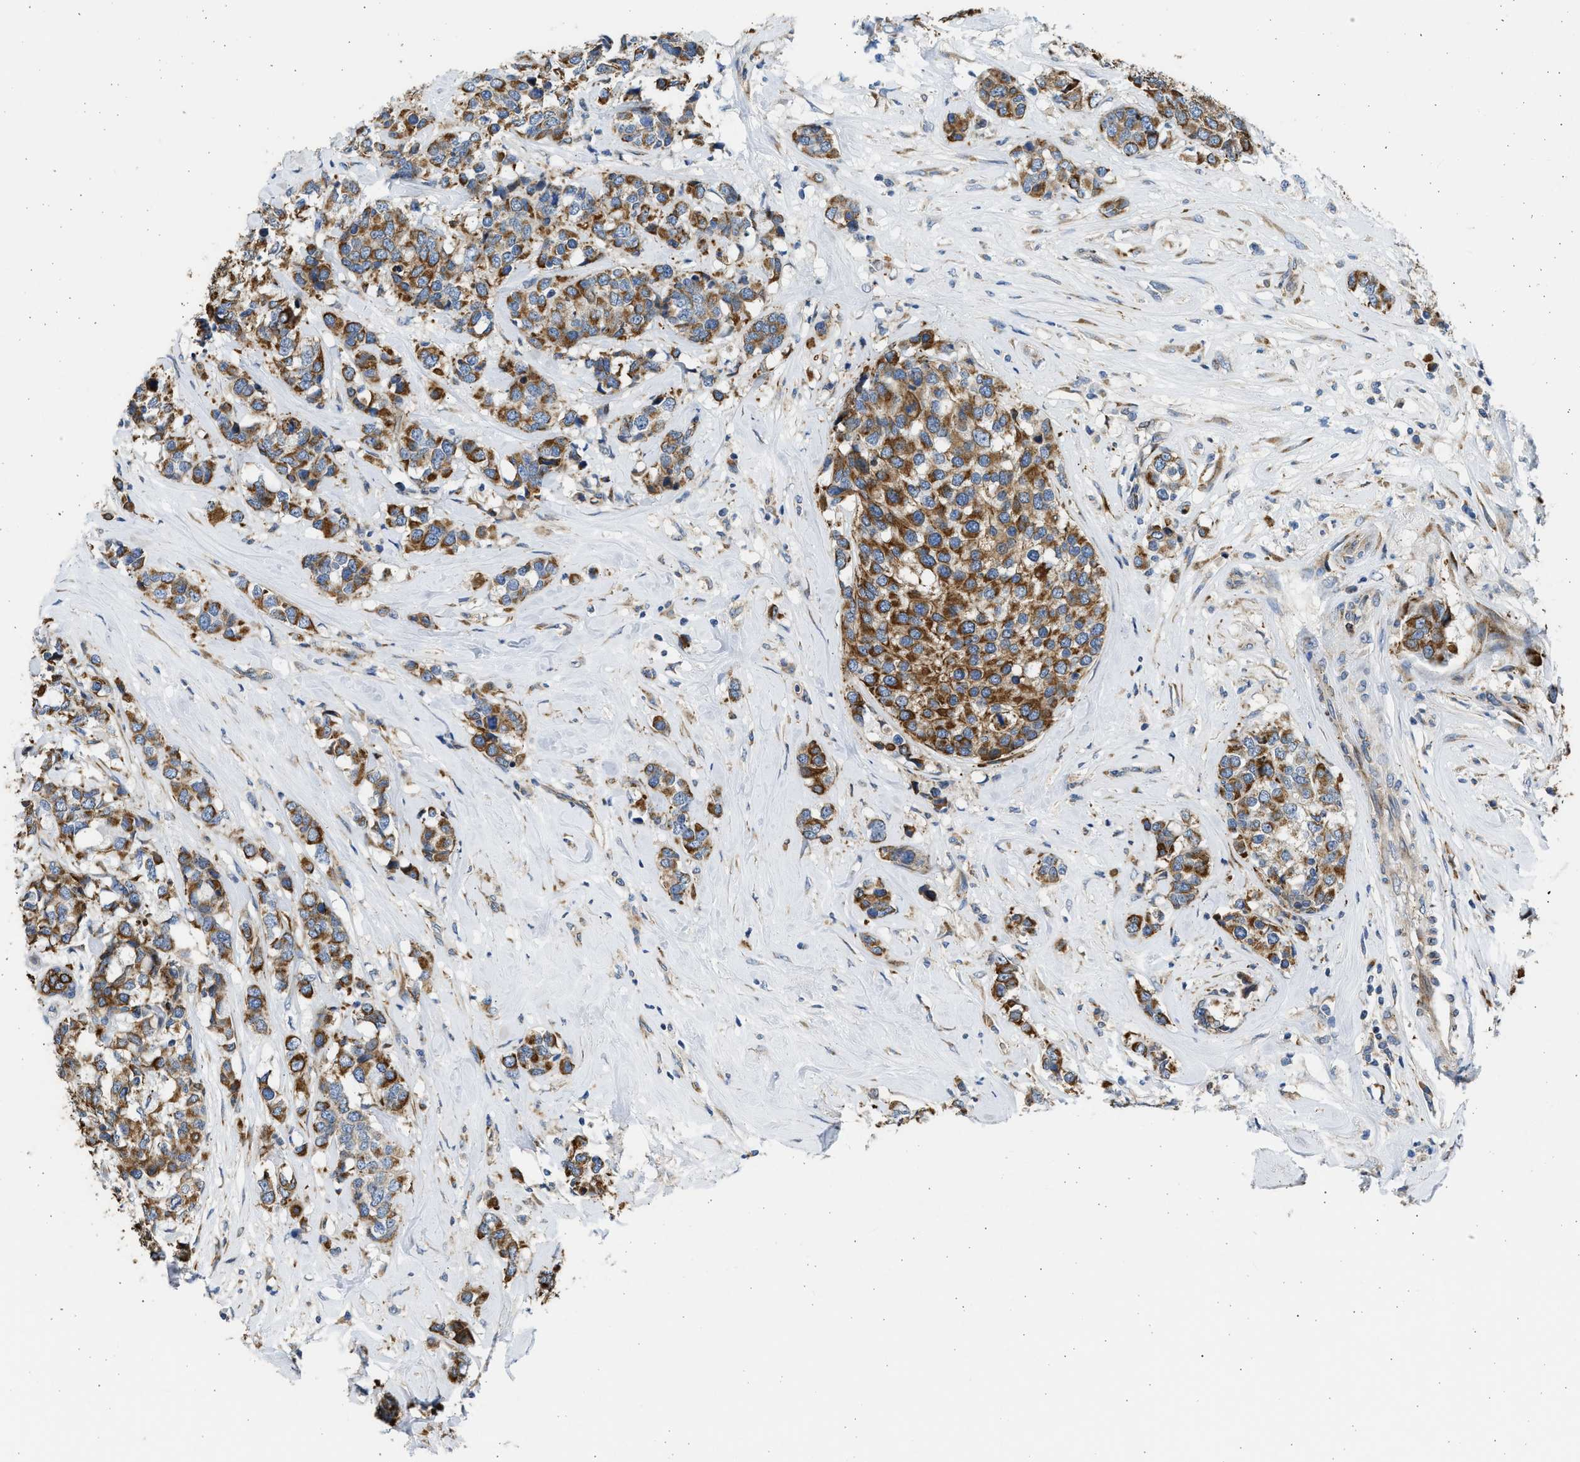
{"staining": {"intensity": "strong", "quantity": ">75%", "location": "cytoplasmic/membranous"}, "tissue": "breast cancer", "cell_type": "Tumor cells", "image_type": "cancer", "snomed": [{"axis": "morphology", "description": "Lobular carcinoma"}, {"axis": "topography", "description": "Breast"}], "caption": "A brown stain shows strong cytoplasmic/membranous staining of a protein in breast lobular carcinoma tumor cells. (DAB (3,3'-diaminobenzidine) = brown stain, brightfield microscopy at high magnification).", "gene": "PLD2", "patient": {"sex": "female", "age": 59}}